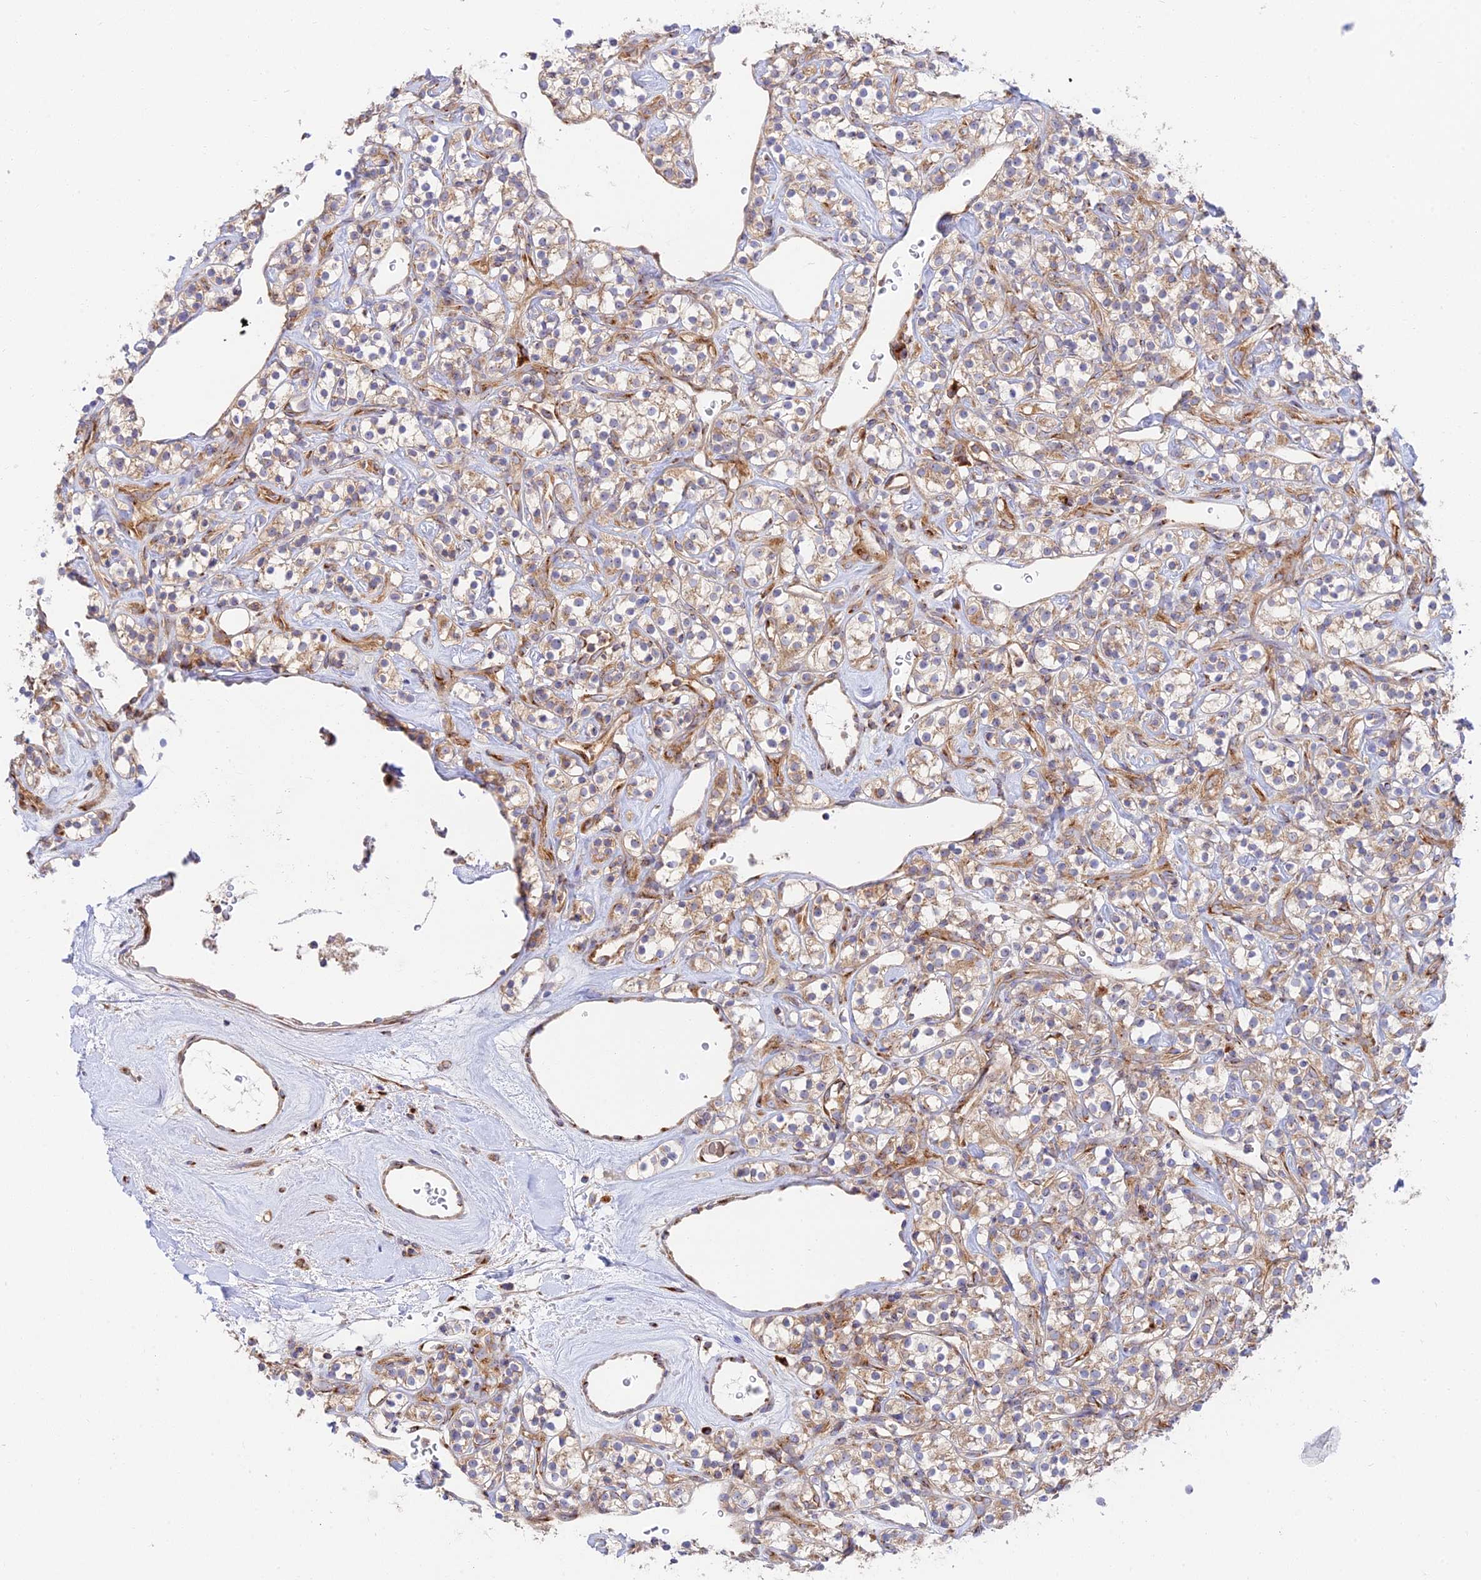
{"staining": {"intensity": "weak", "quantity": "25%-75%", "location": "cytoplasmic/membranous"}, "tissue": "renal cancer", "cell_type": "Tumor cells", "image_type": "cancer", "snomed": [{"axis": "morphology", "description": "Adenocarcinoma, NOS"}, {"axis": "topography", "description": "Kidney"}], "caption": "Immunohistochemical staining of human renal cancer displays low levels of weak cytoplasmic/membranous protein staining in about 25%-75% of tumor cells.", "gene": "GOLGA3", "patient": {"sex": "male", "age": 77}}